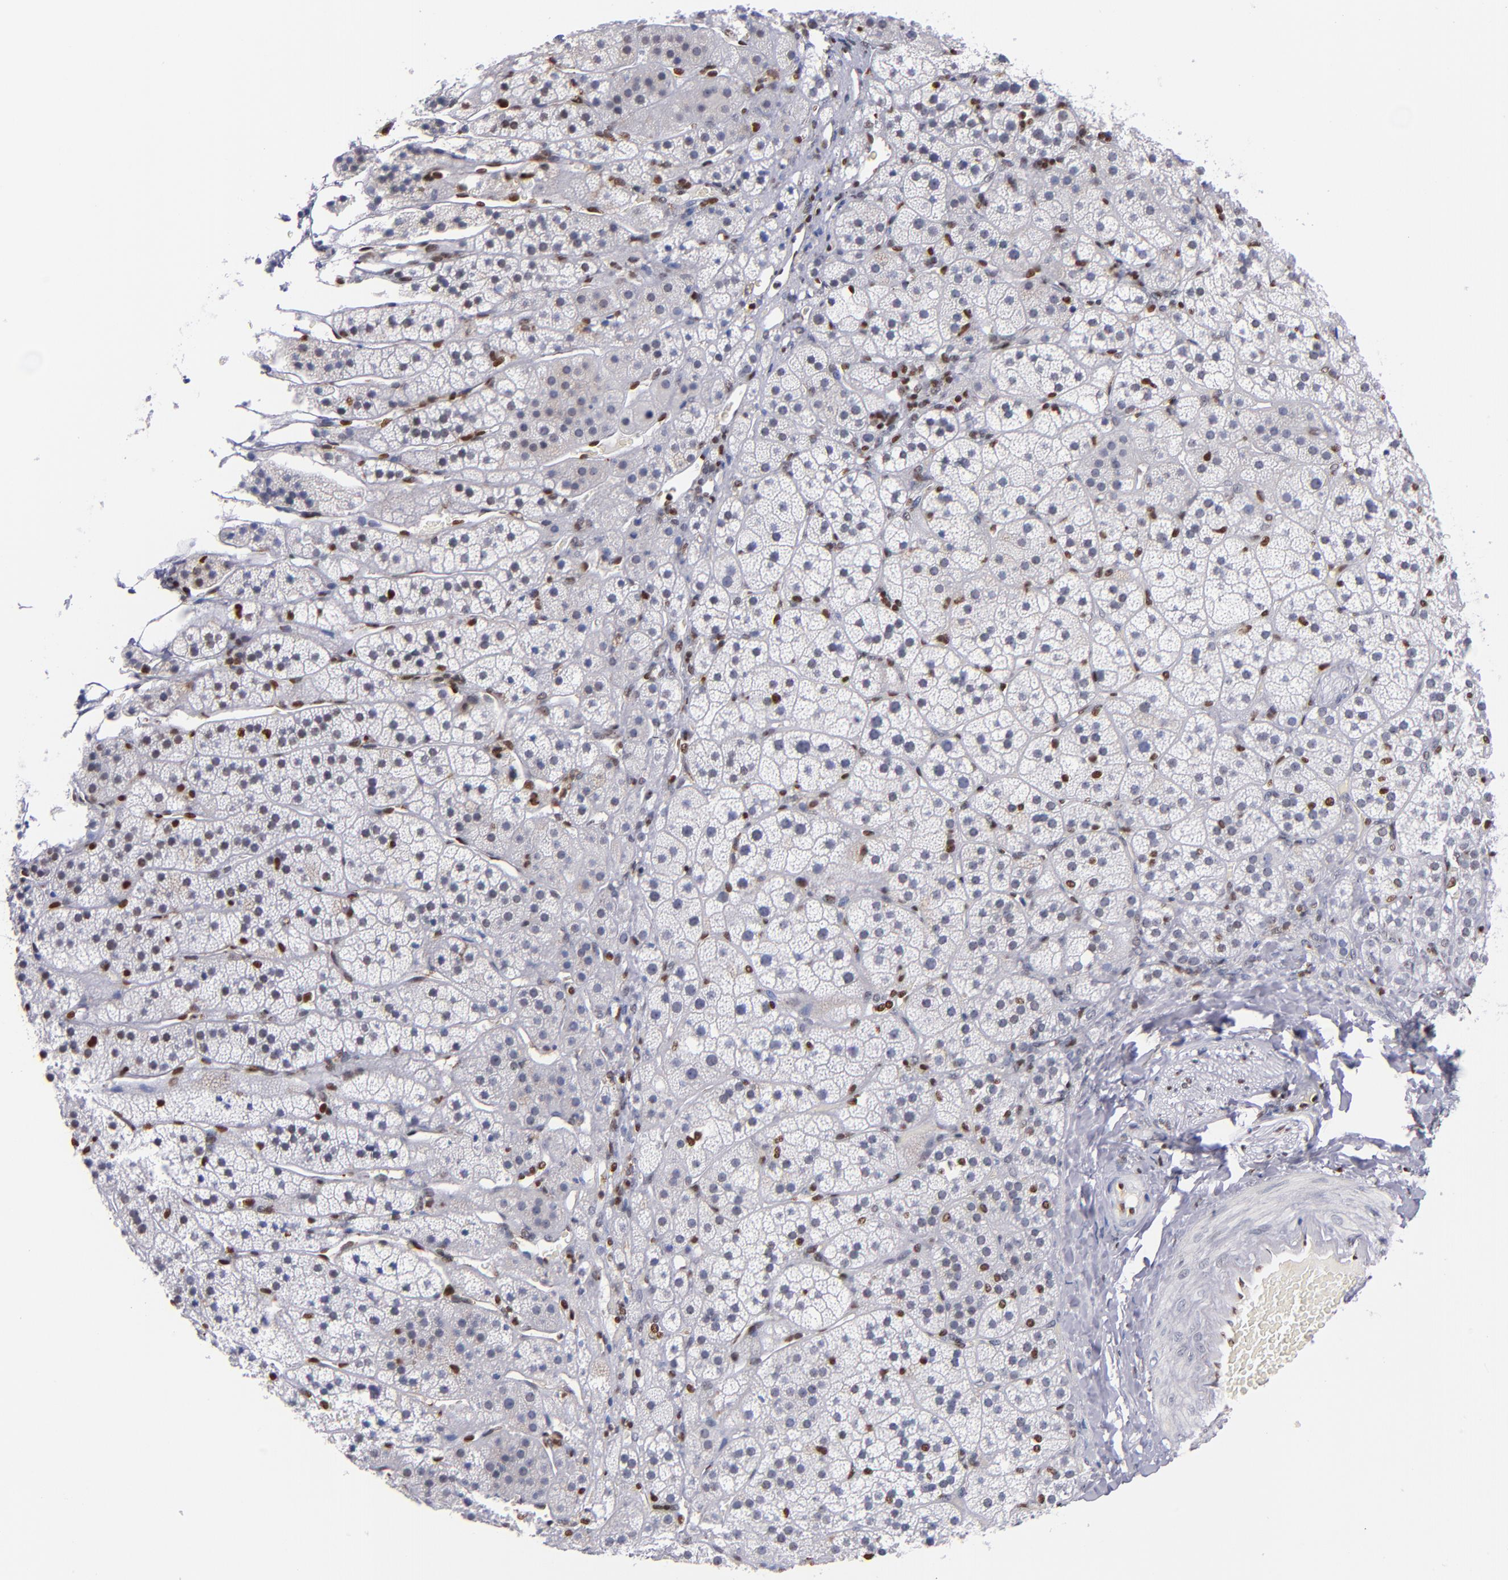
{"staining": {"intensity": "moderate", "quantity": "<25%", "location": "nuclear"}, "tissue": "adrenal gland", "cell_type": "Glandular cells", "image_type": "normal", "snomed": [{"axis": "morphology", "description": "Normal tissue, NOS"}, {"axis": "topography", "description": "Adrenal gland"}], "caption": "Glandular cells demonstrate low levels of moderate nuclear expression in approximately <25% of cells in benign adrenal gland.", "gene": "IFI16", "patient": {"sex": "female", "age": 44}}